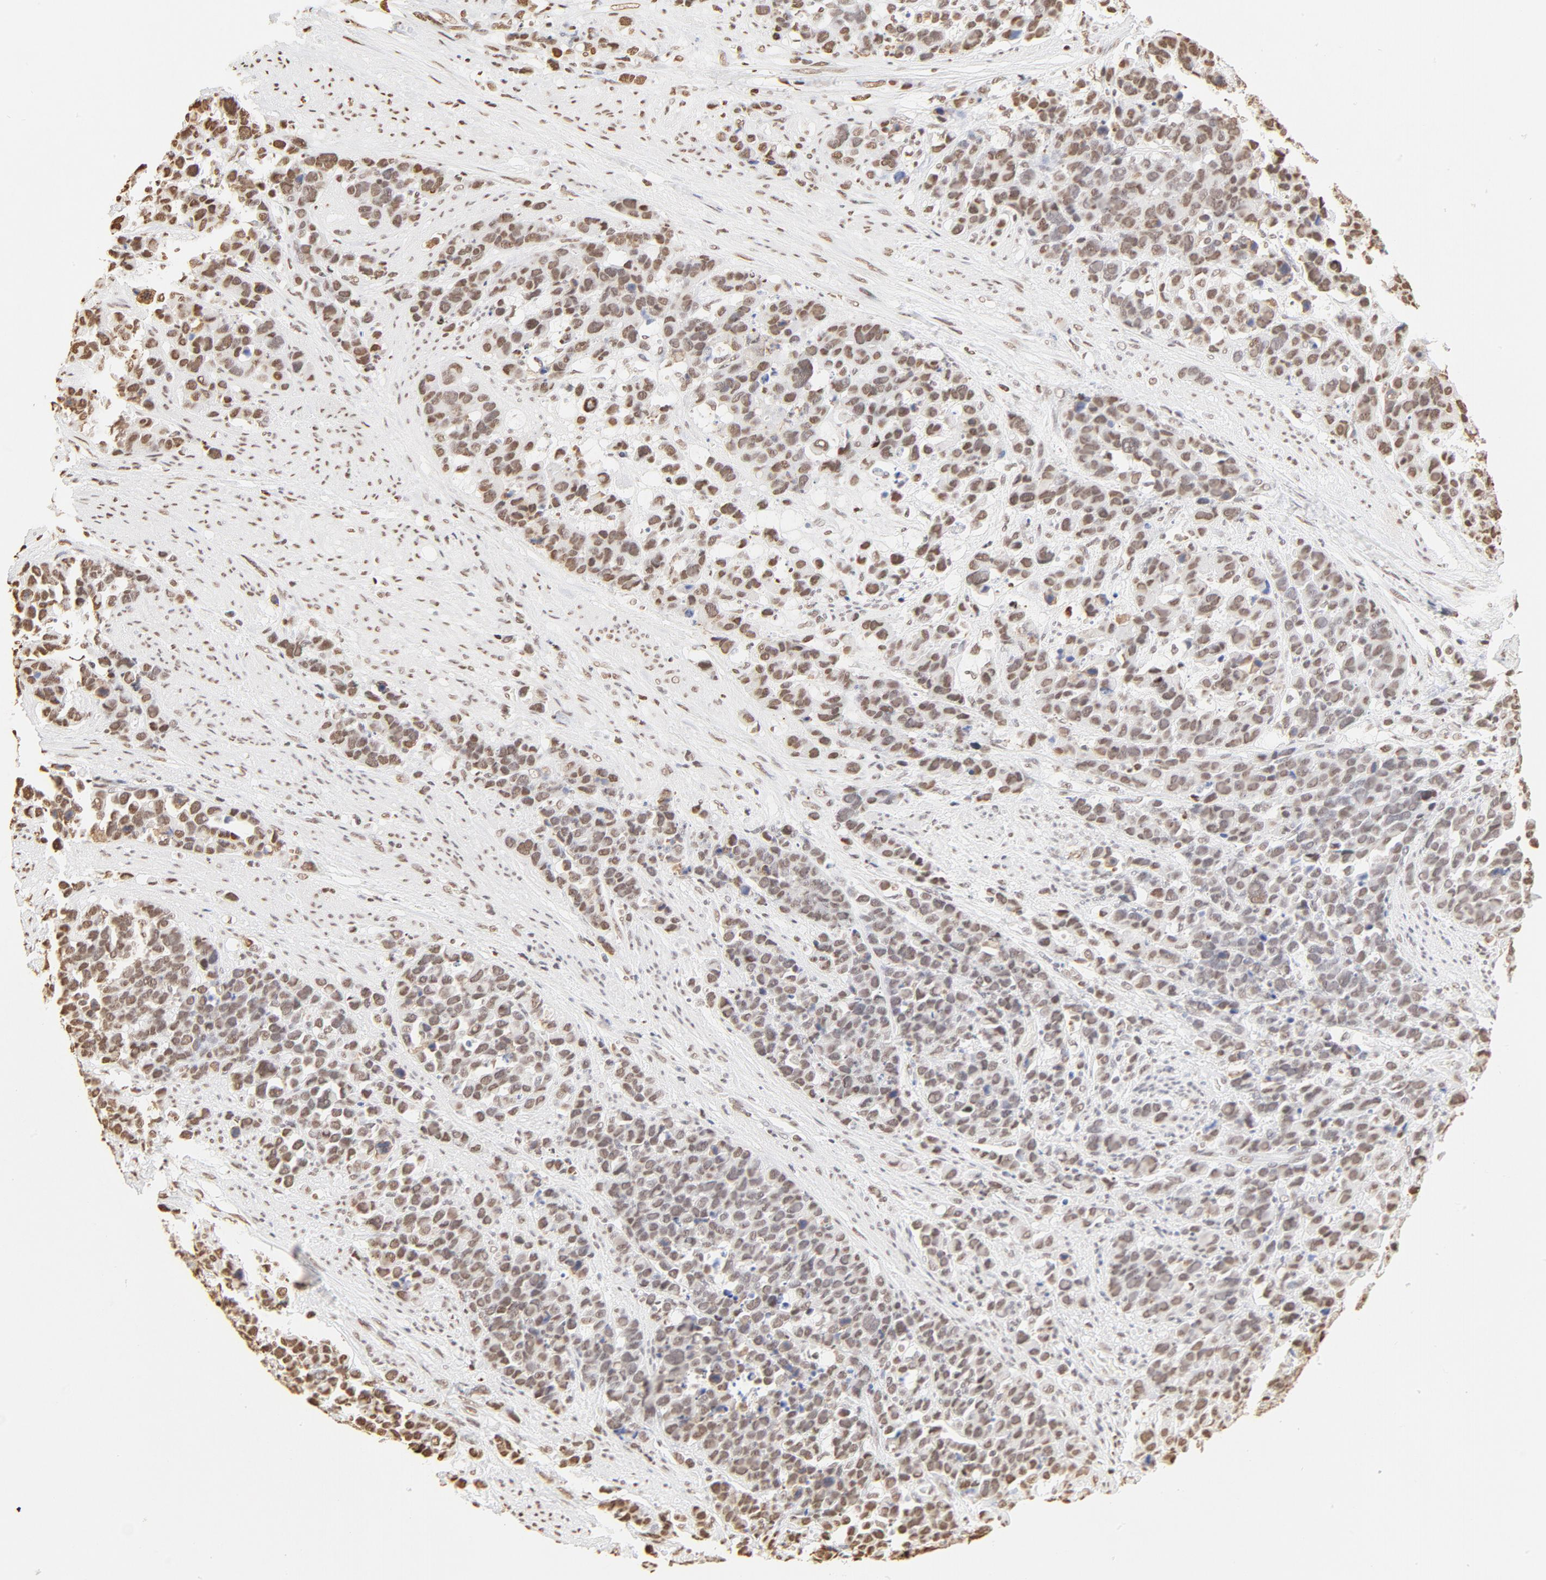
{"staining": {"intensity": "weak", "quantity": "25%-75%", "location": "nuclear"}, "tissue": "stomach cancer", "cell_type": "Tumor cells", "image_type": "cancer", "snomed": [{"axis": "morphology", "description": "Adenocarcinoma, NOS"}, {"axis": "topography", "description": "Stomach, upper"}], "caption": "There is low levels of weak nuclear staining in tumor cells of adenocarcinoma (stomach), as demonstrated by immunohistochemical staining (brown color).", "gene": "ZNF540", "patient": {"sex": "male", "age": 71}}